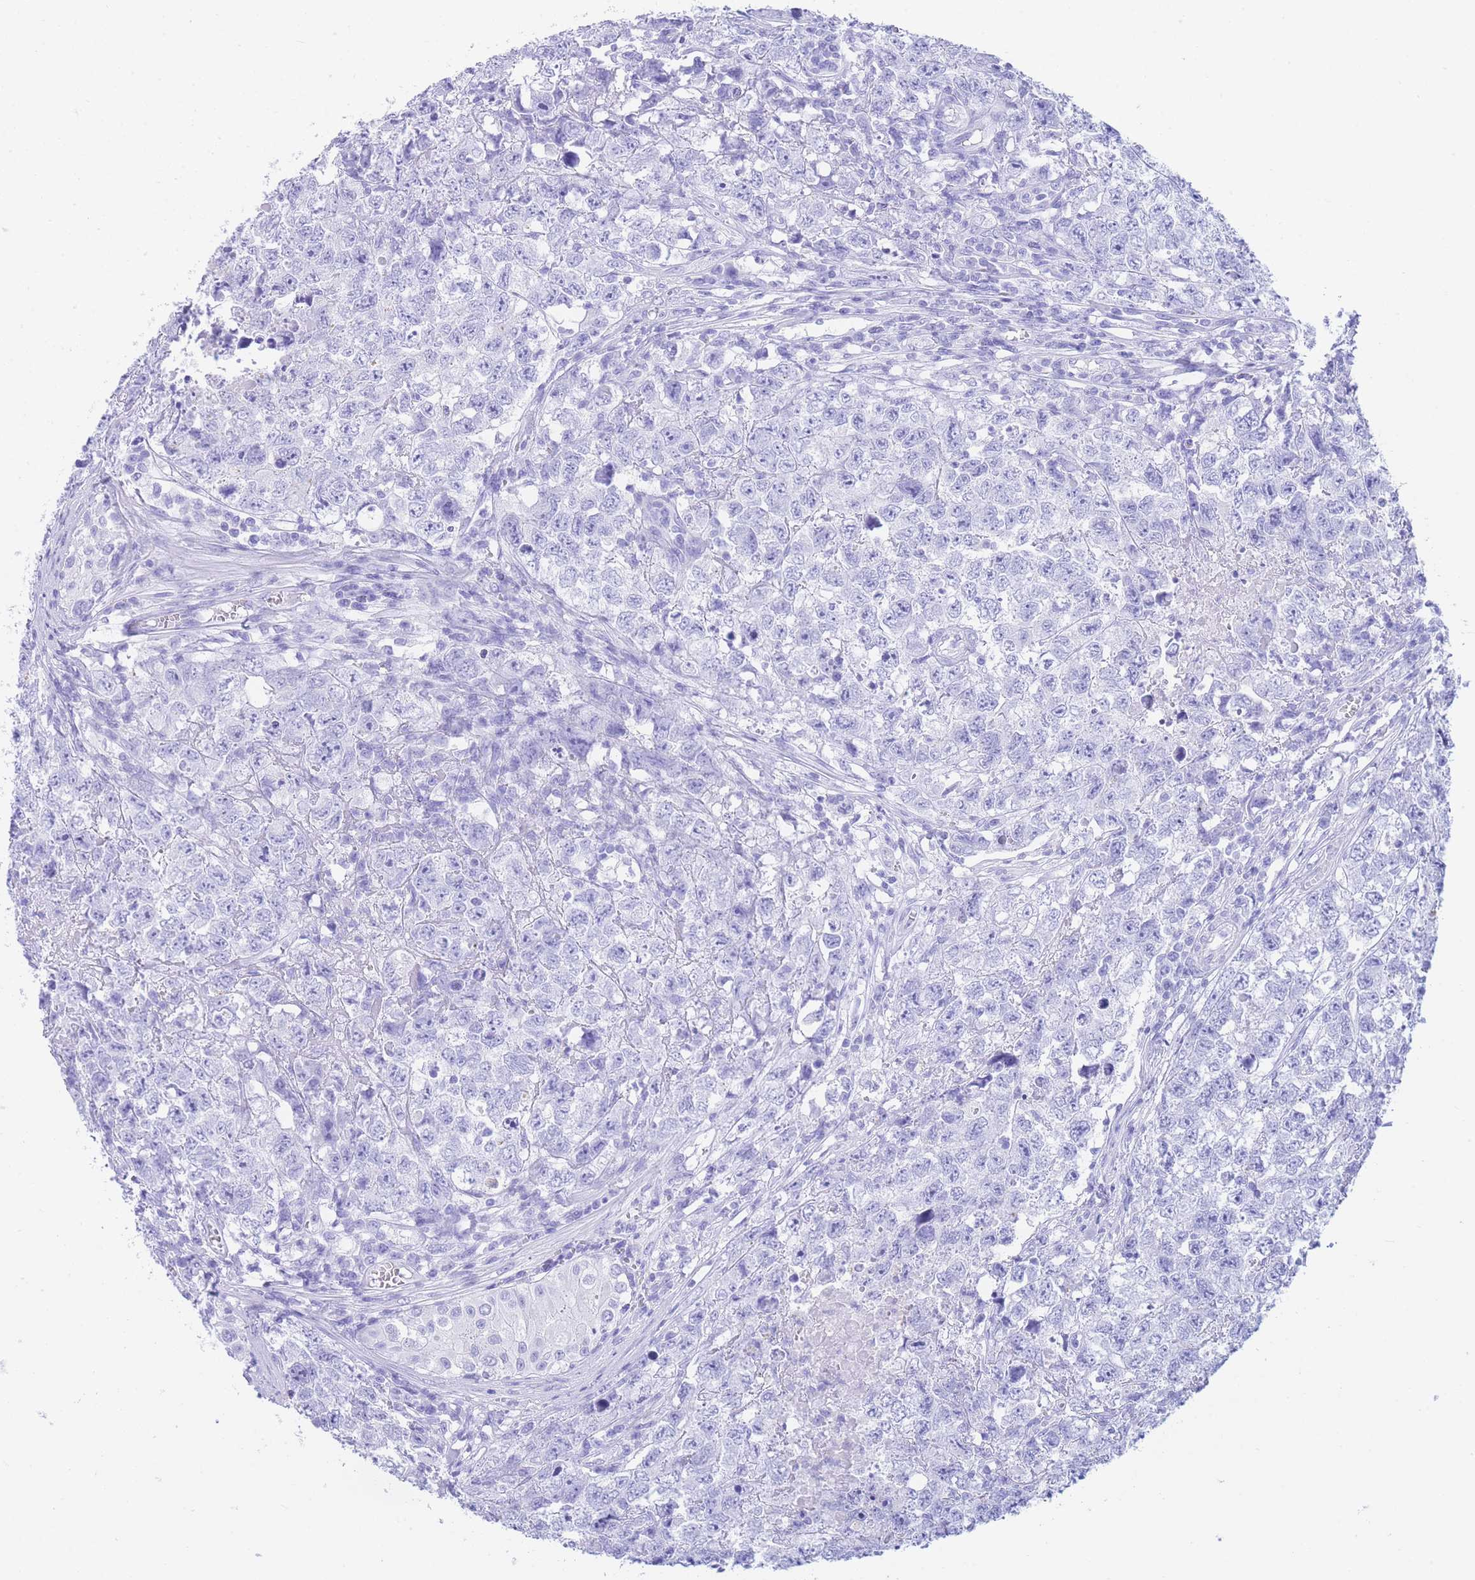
{"staining": {"intensity": "negative", "quantity": "none", "location": "none"}, "tissue": "testis cancer", "cell_type": "Tumor cells", "image_type": "cancer", "snomed": [{"axis": "morphology", "description": "Carcinoma, Embryonal, NOS"}, {"axis": "topography", "description": "Testis"}], "caption": "This image is of embryonal carcinoma (testis) stained with immunohistochemistry (IHC) to label a protein in brown with the nuclei are counter-stained blue. There is no positivity in tumor cells.", "gene": "SLCO1B3", "patient": {"sex": "male", "age": 22}}